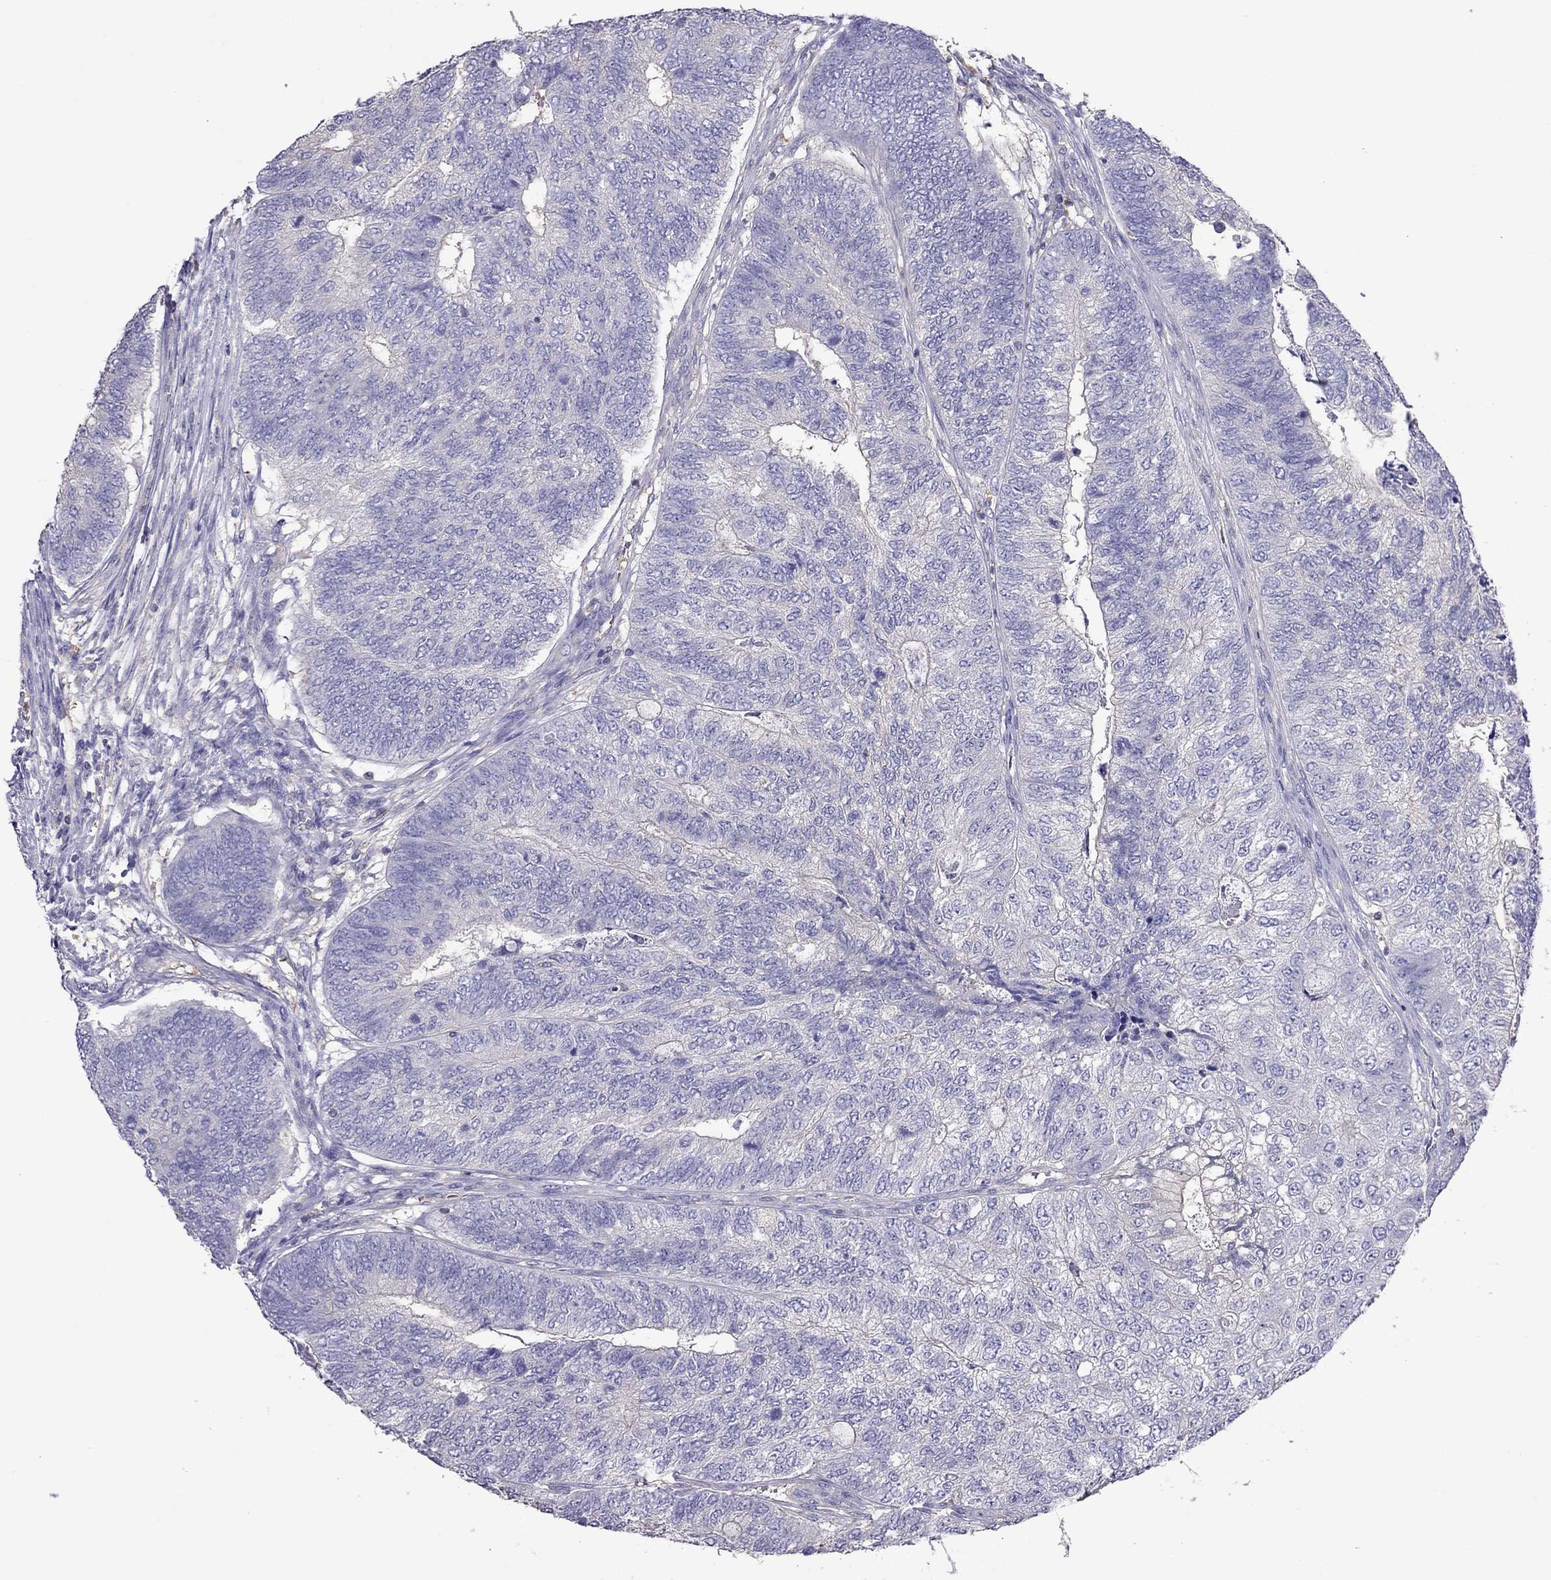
{"staining": {"intensity": "negative", "quantity": "none", "location": "none"}, "tissue": "colorectal cancer", "cell_type": "Tumor cells", "image_type": "cancer", "snomed": [{"axis": "morphology", "description": "Adenocarcinoma, NOS"}, {"axis": "topography", "description": "Colon"}], "caption": "There is no significant positivity in tumor cells of colorectal cancer (adenocarcinoma).", "gene": "TEX22", "patient": {"sex": "female", "age": 67}}